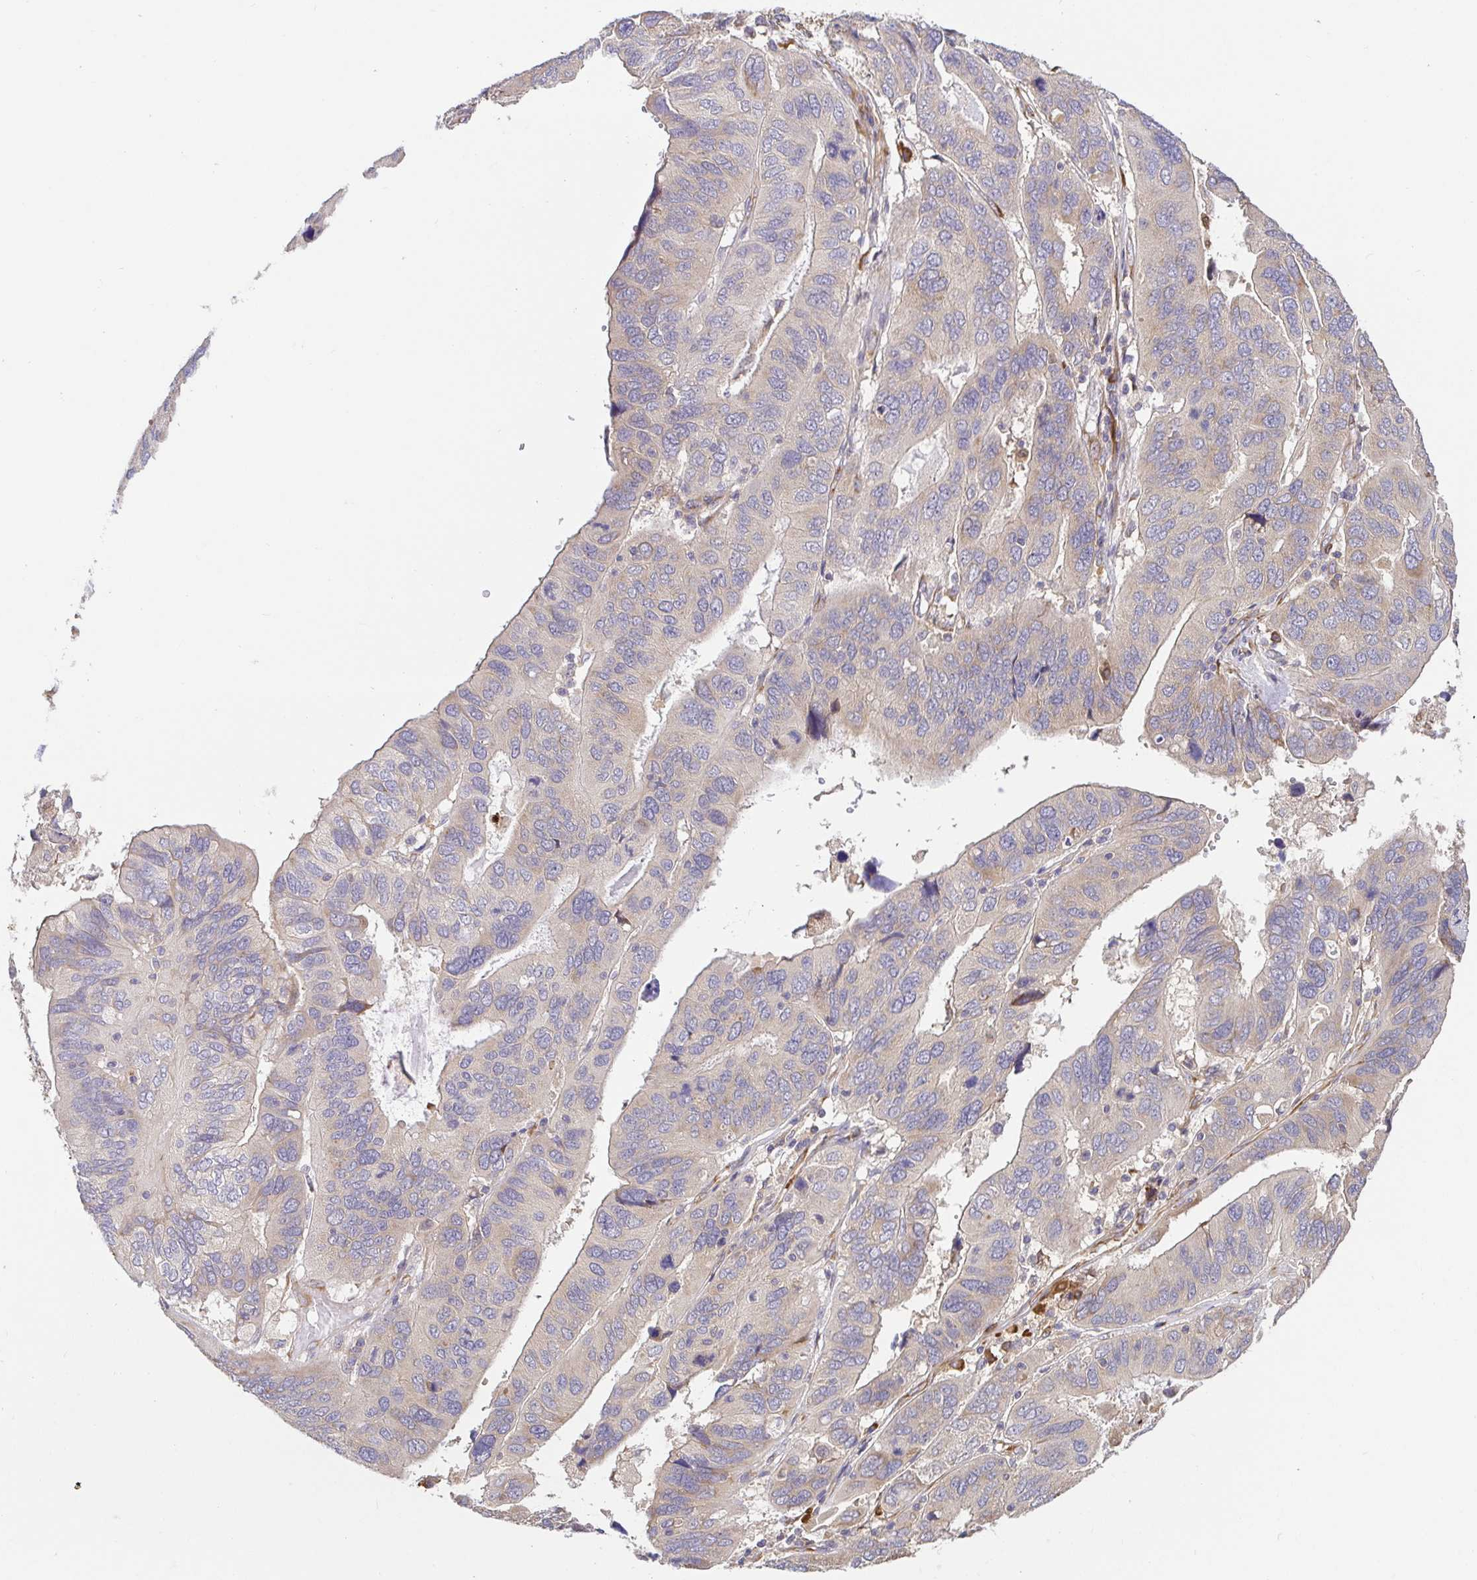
{"staining": {"intensity": "negative", "quantity": "none", "location": "none"}, "tissue": "ovarian cancer", "cell_type": "Tumor cells", "image_type": "cancer", "snomed": [{"axis": "morphology", "description": "Cystadenocarcinoma, serous, NOS"}, {"axis": "topography", "description": "Ovary"}], "caption": "Ovarian cancer was stained to show a protein in brown. There is no significant staining in tumor cells.", "gene": "PDPK1", "patient": {"sex": "female", "age": 79}}